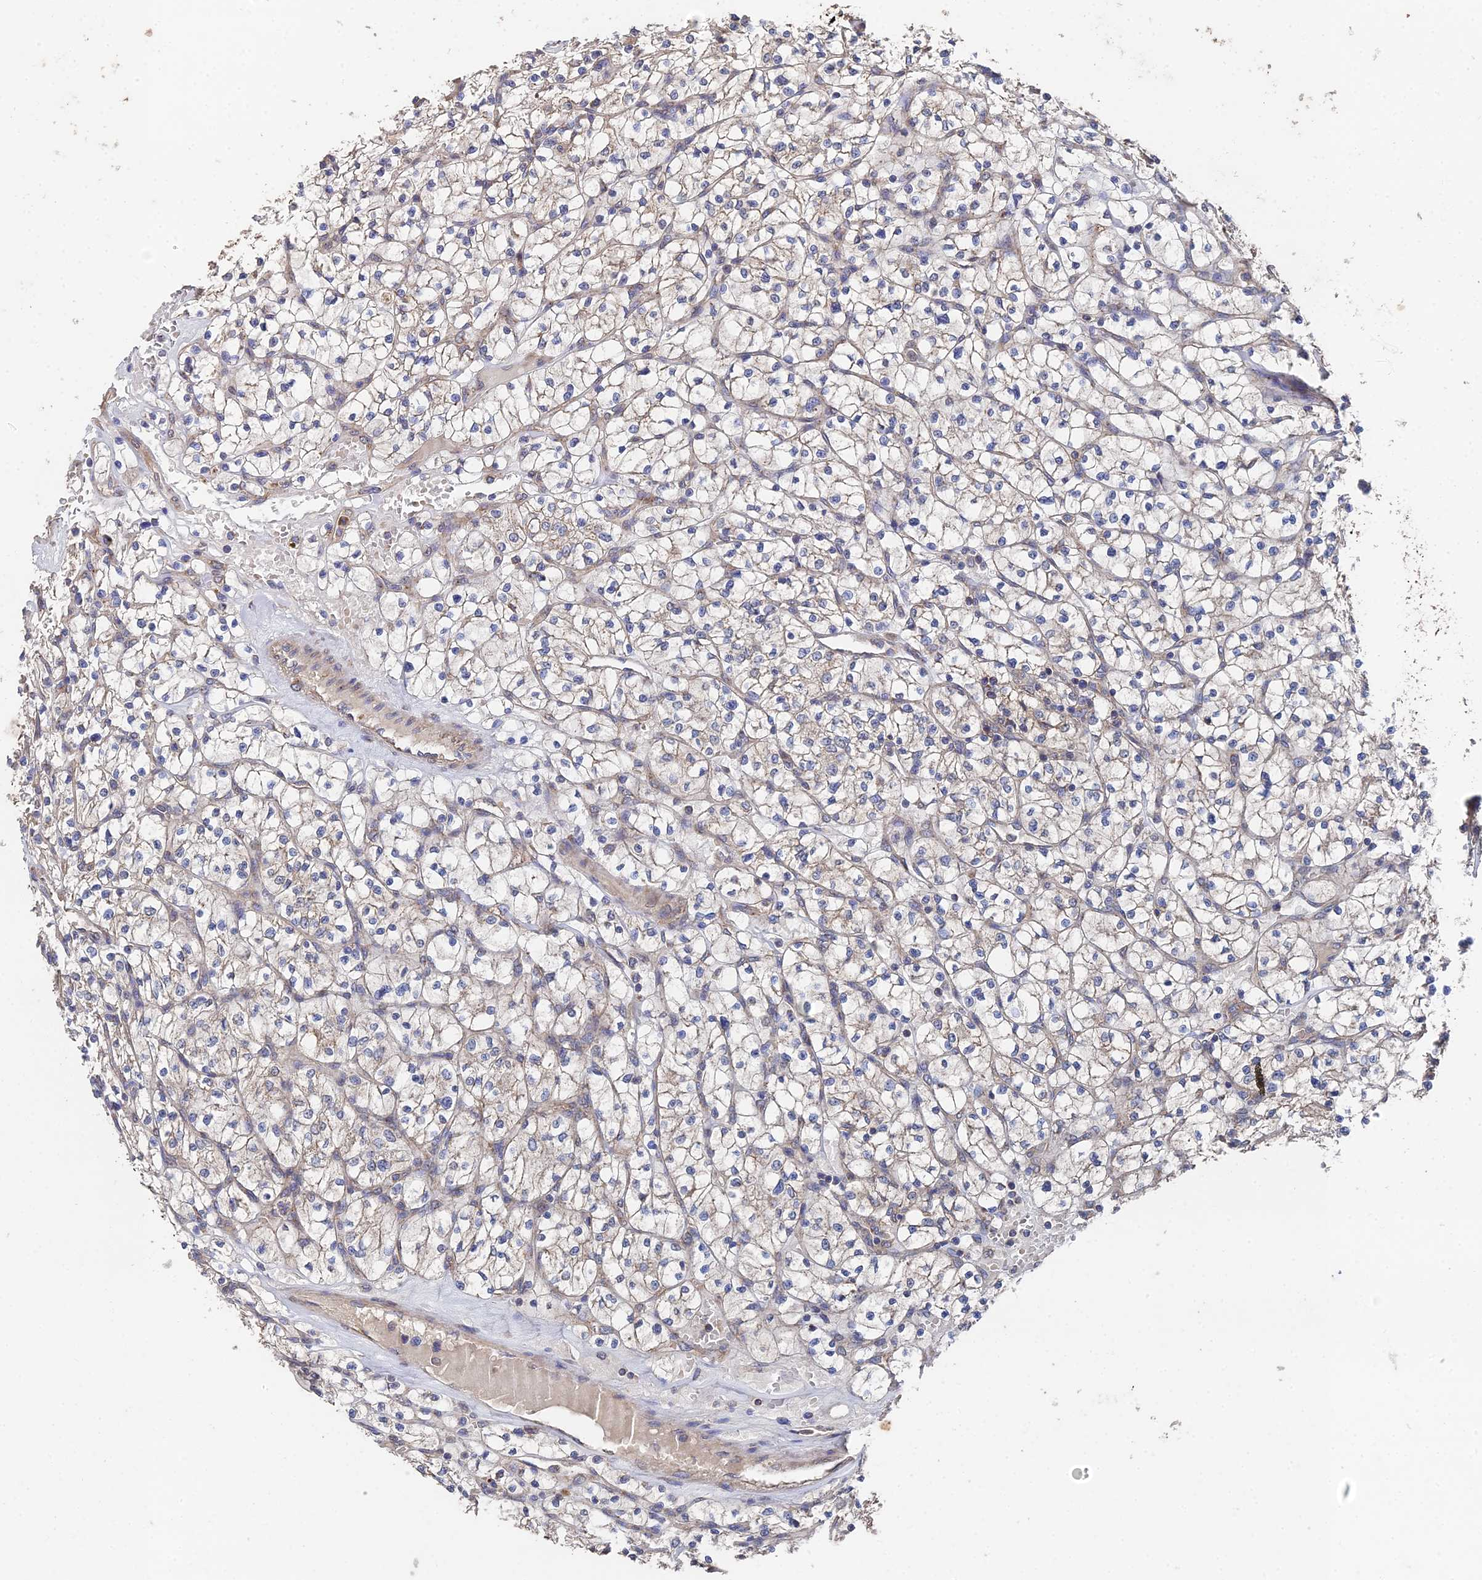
{"staining": {"intensity": "weak", "quantity": ">75%", "location": "cytoplasmic/membranous"}, "tissue": "renal cancer", "cell_type": "Tumor cells", "image_type": "cancer", "snomed": [{"axis": "morphology", "description": "Adenocarcinoma, NOS"}, {"axis": "topography", "description": "Kidney"}], "caption": "IHC (DAB (3,3'-diaminobenzidine)) staining of human renal cancer (adenocarcinoma) exhibits weak cytoplasmic/membranous protein staining in approximately >75% of tumor cells.", "gene": "SPANXN4", "patient": {"sex": "female", "age": 64}}